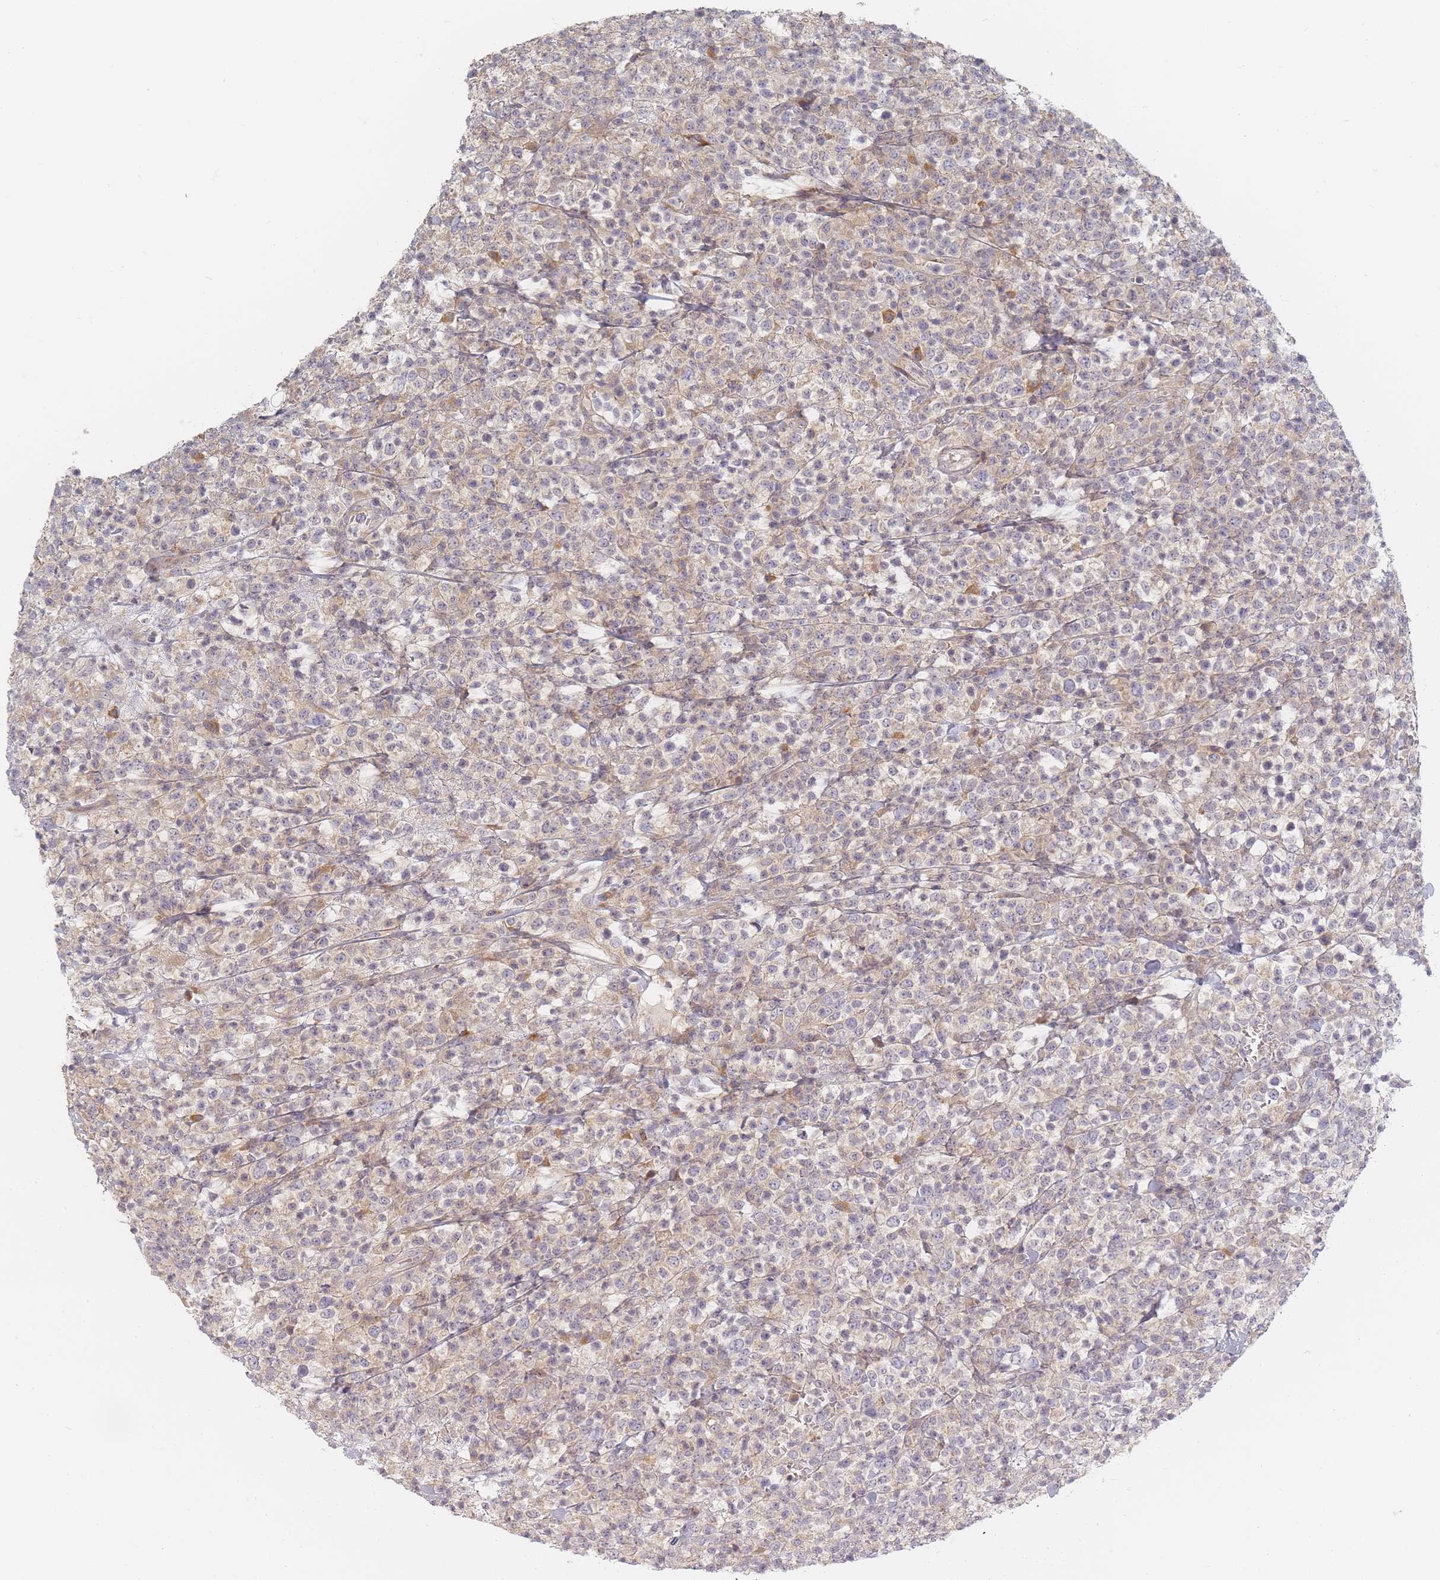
{"staining": {"intensity": "negative", "quantity": "none", "location": "none"}, "tissue": "lymphoma", "cell_type": "Tumor cells", "image_type": "cancer", "snomed": [{"axis": "morphology", "description": "Malignant lymphoma, non-Hodgkin's type, High grade"}, {"axis": "topography", "description": "Colon"}], "caption": "Photomicrograph shows no significant protein expression in tumor cells of lymphoma.", "gene": "ZKSCAN7", "patient": {"sex": "female", "age": 53}}